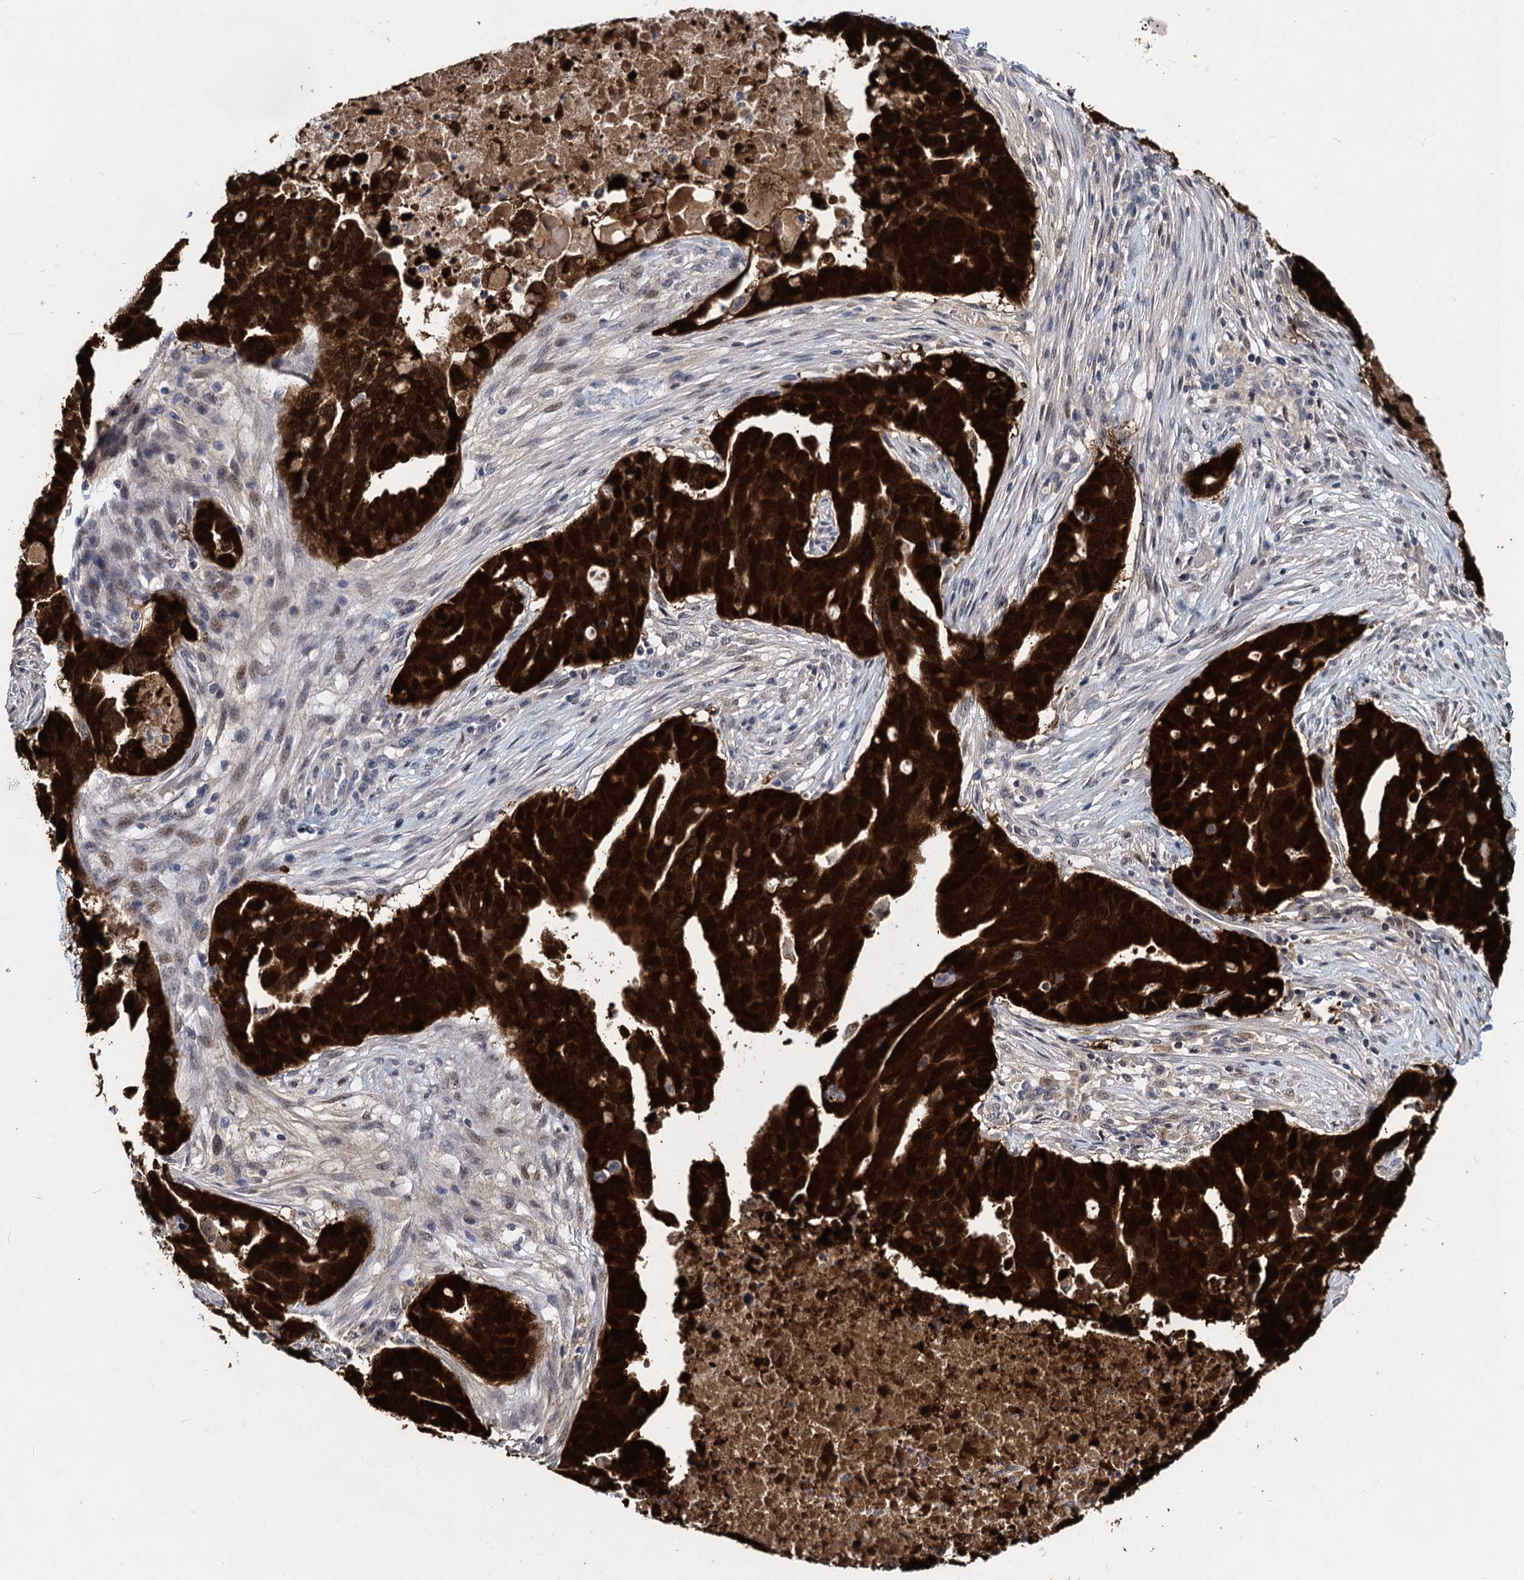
{"staining": {"intensity": "strong", "quantity": ">75%", "location": "cytoplasmic/membranous,nuclear"}, "tissue": "ovarian cancer", "cell_type": "Tumor cells", "image_type": "cancer", "snomed": [{"axis": "morphology", "description": "Cystadenocarcinoma, serous, NOS"}, {"axis": "topography", "description": "Ovary"}], "caption": "Immunohistochemical staining of human serous cystadenocarcinoma (ovarian) reveals high levels of strong cytoplasmic/membranous and nuclear staining in about >75% of tumor cells. Nuclei are stained in blue.", "gene": "MAGEA4", "patient": {"sex": "female", "age": 54}}